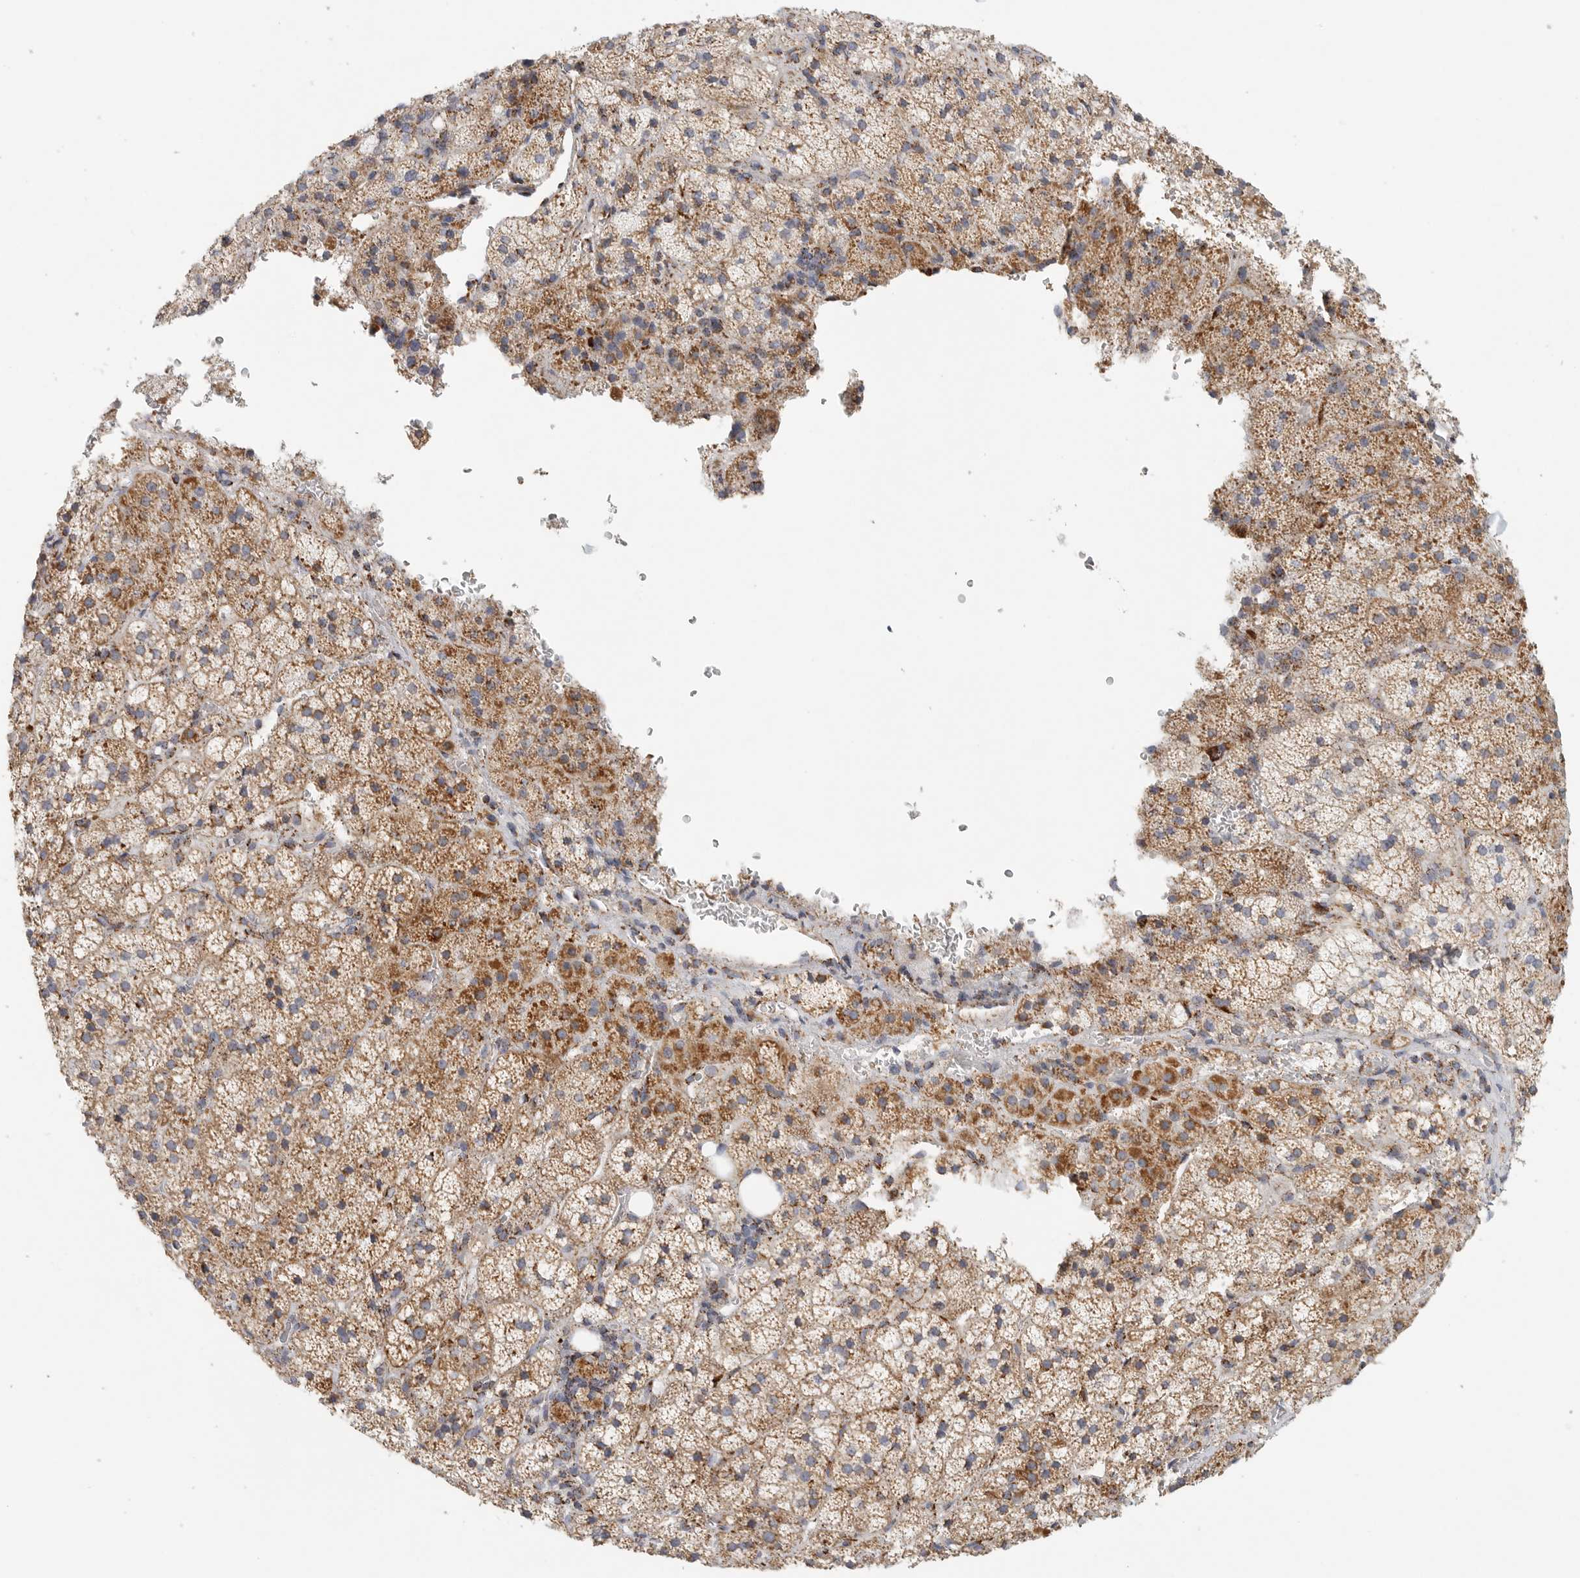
{"staining": {"intensity": "moderate", "quantity": ">75%", "location": "cytoplasmic/membranous"}, "tissue": "adrenal gland", "cell_type": "Glandular cells", "image_type": "normal", "snomed": [{"axis": "morphology", "description": "Normal tissue, NOS"}, {"axis": "topography", "description": "Adrenal gland"}], "caption": "This micrograph demonstrates immunohistochemistry (IHC) staining of unremarkable human adrenal gland, with medium moderate cytoplasmic/membranous expression in about >75% of glandular cells.", "gene": "SLC25A26", "patient": {"sex": "female", "age": 44}}